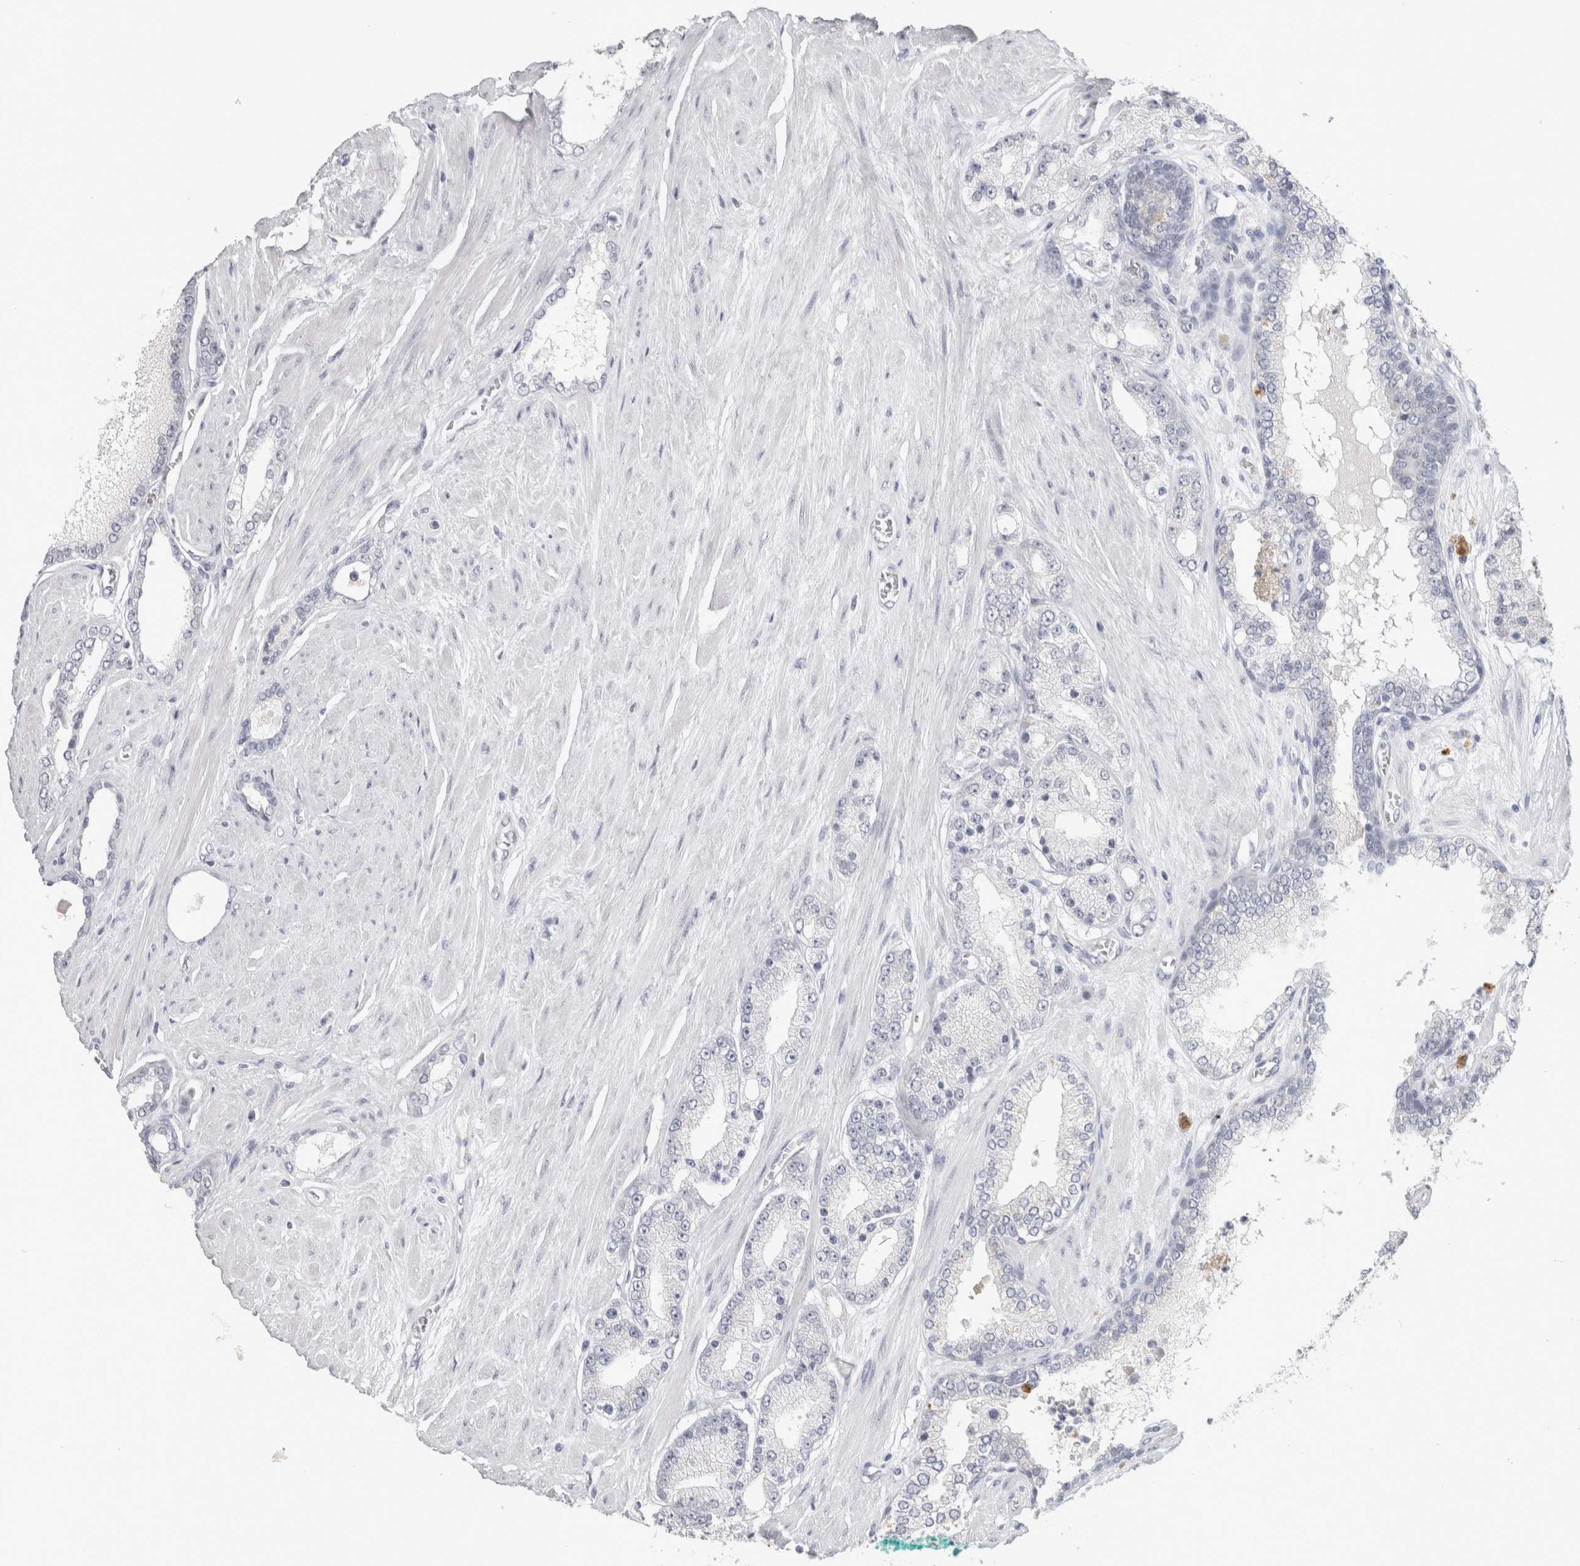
{"staining": {"intensity": "negative", "quantity": "none", "location": "none"}, "tissue": "prostate cancer", "cell_type": "Tumor cells", "image_type": "cancer", "snomed": [{"axis": "morphology", "description": "Adenocarcinoma, Low grade"}, {"axis": "topography", "description": "Prostate"}], "caption": "This histopathology image is of low-grade adenocarcinoma (prostate) stained with immunohistochemistry to label a protein in brown with the nuclei are counter-stained blue. There is no staining in tumor cells.", "gene": "TONSL", "patient": {"sex": "male", "age": 62}}